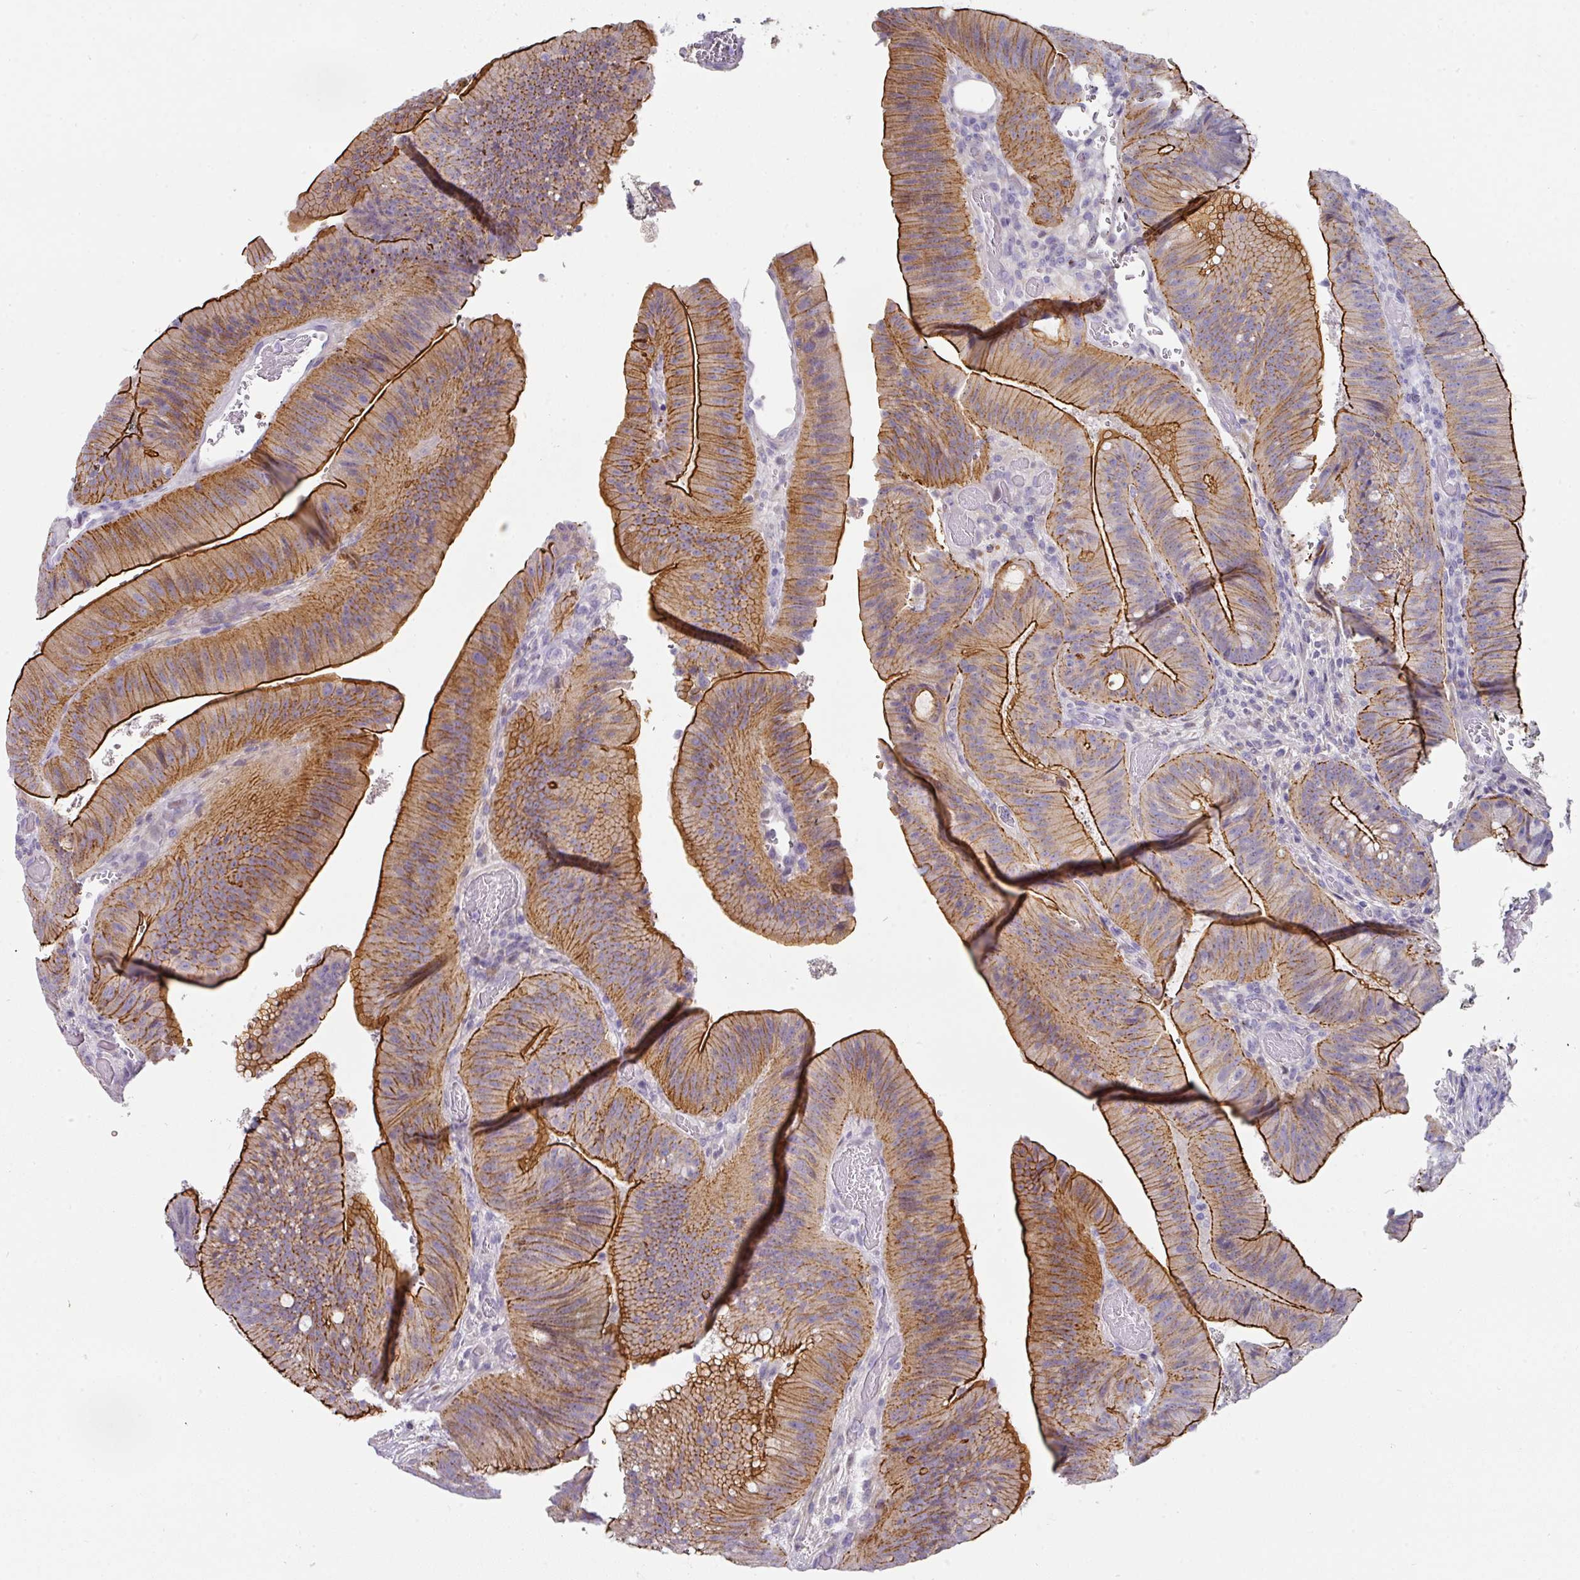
{"staining": {"intensity": "strong", "quantity": "25%-75%", "location": "cytoplasmic/membranous"}, "tissue": "colorectal cancer", "cell_type": "Tumor cells", "image_type": "cancer", "snomed": [{"axis": "morphology", "description": "Adenocarcinoma, NOS"}, {"axis": "topography", "description": "Colon"}], "caption": "DAB (3,3'-diaminobenzidine) immunohistochemical staining of human colorectal adenocarcinoma displays strong cytoplasmic/membranous protein expression in approximately 25%-75% of tumor cells.", "gene": "ANKRD29", "patient": {"sex": "female", "age": 43}}